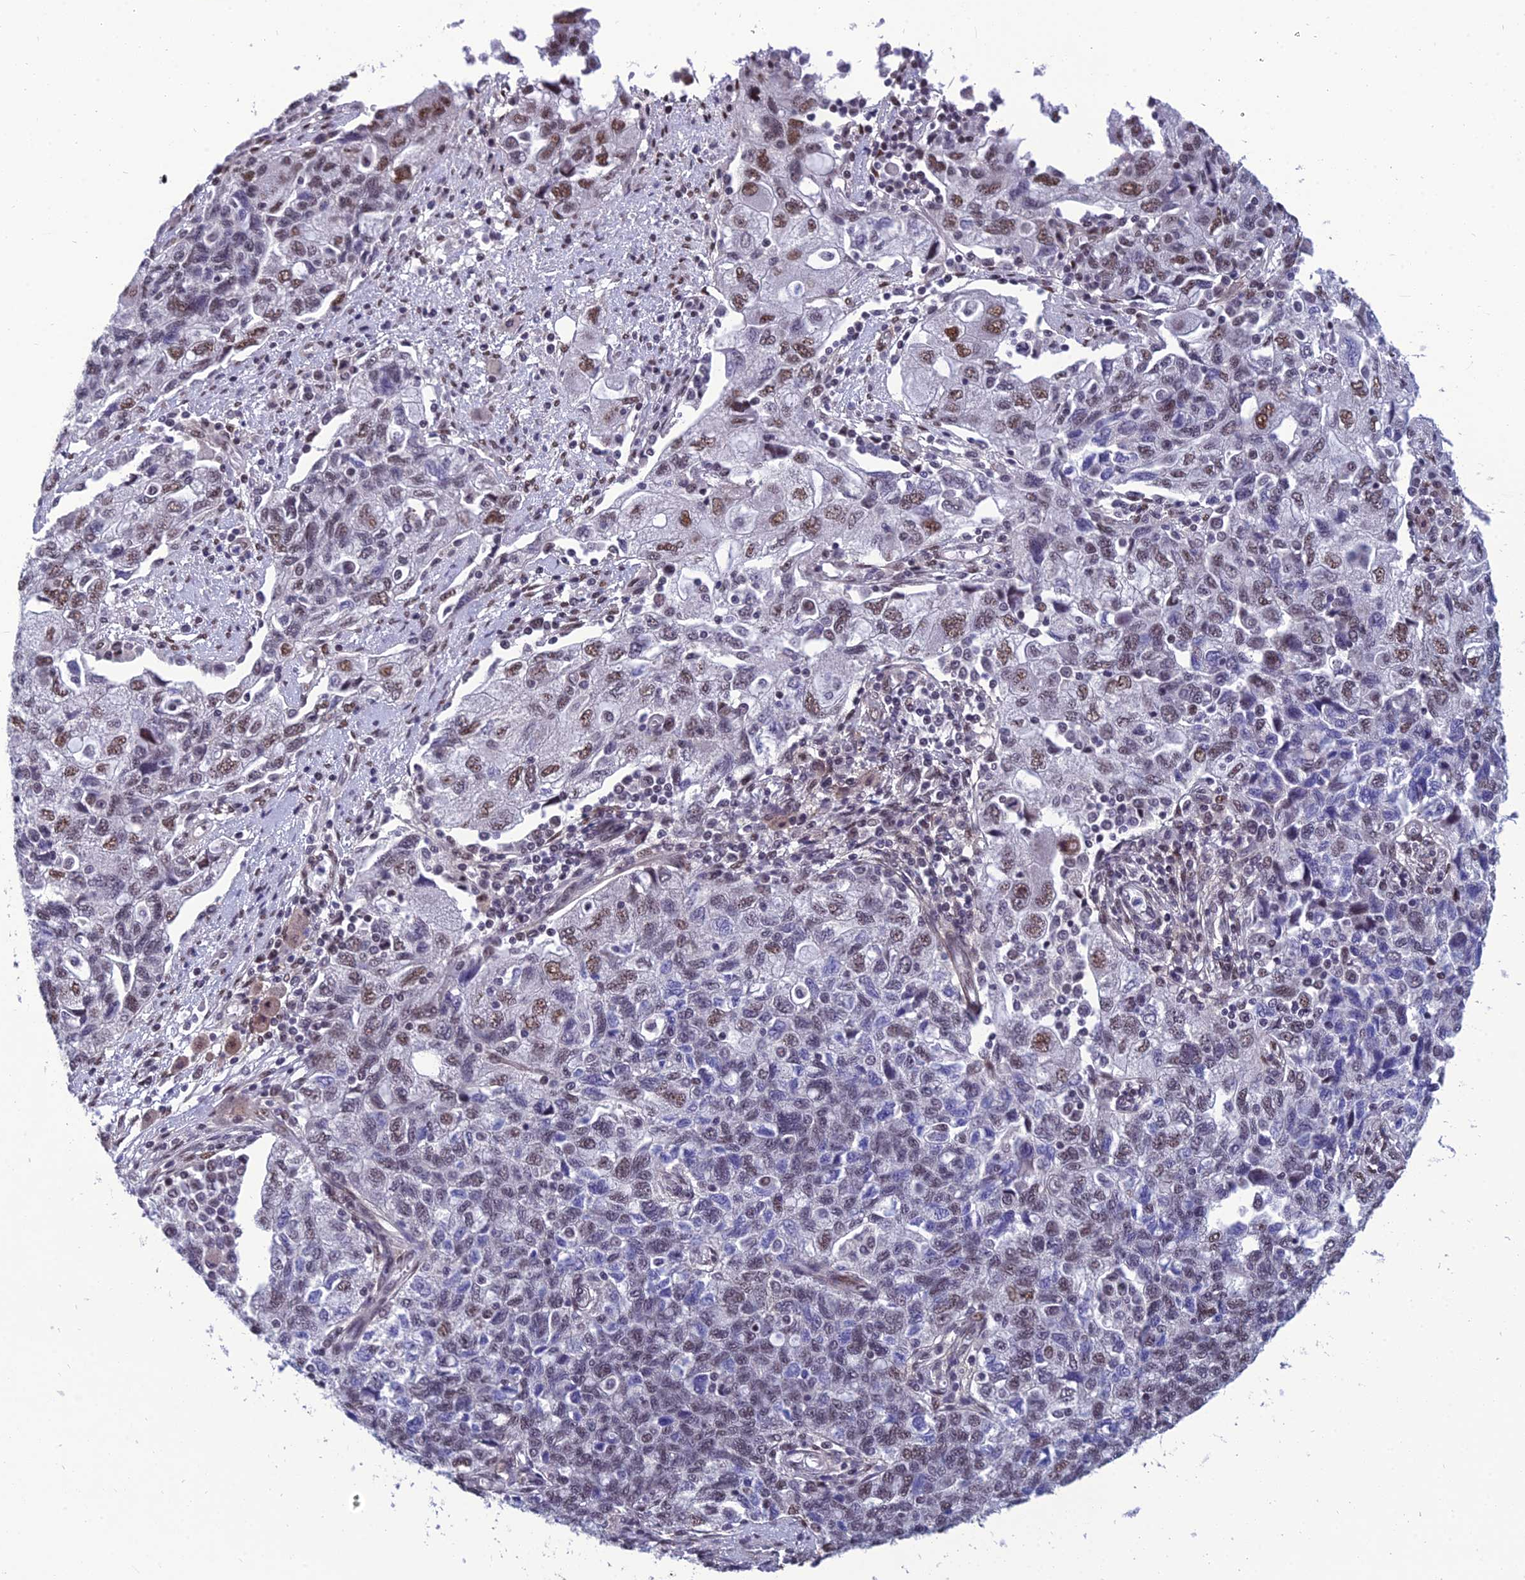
{"staining": {"intensity": "moderate", "quantity": ">75%", "location": "nuclear"}, "tissue": "ovarian cancer", "cell_type": "Tumor cells", "image_type": "cancer", "snomed": [{"axis": "morphology", "description": "Carcinoma, NOS"}, {"axis": "morphology", "description": "Cystadenocarcinoma, serous, NOS"}, {"axis": "topography", "description": "Ovary"}], "caption": "Immunohistochemistry of ovarian carcinoma exhibits medium levels of moderate nuclear positivity in approximately >75% of tumor cells.", "gene": "RSRC1", "patient": {"sex": "female", "age": 69}}